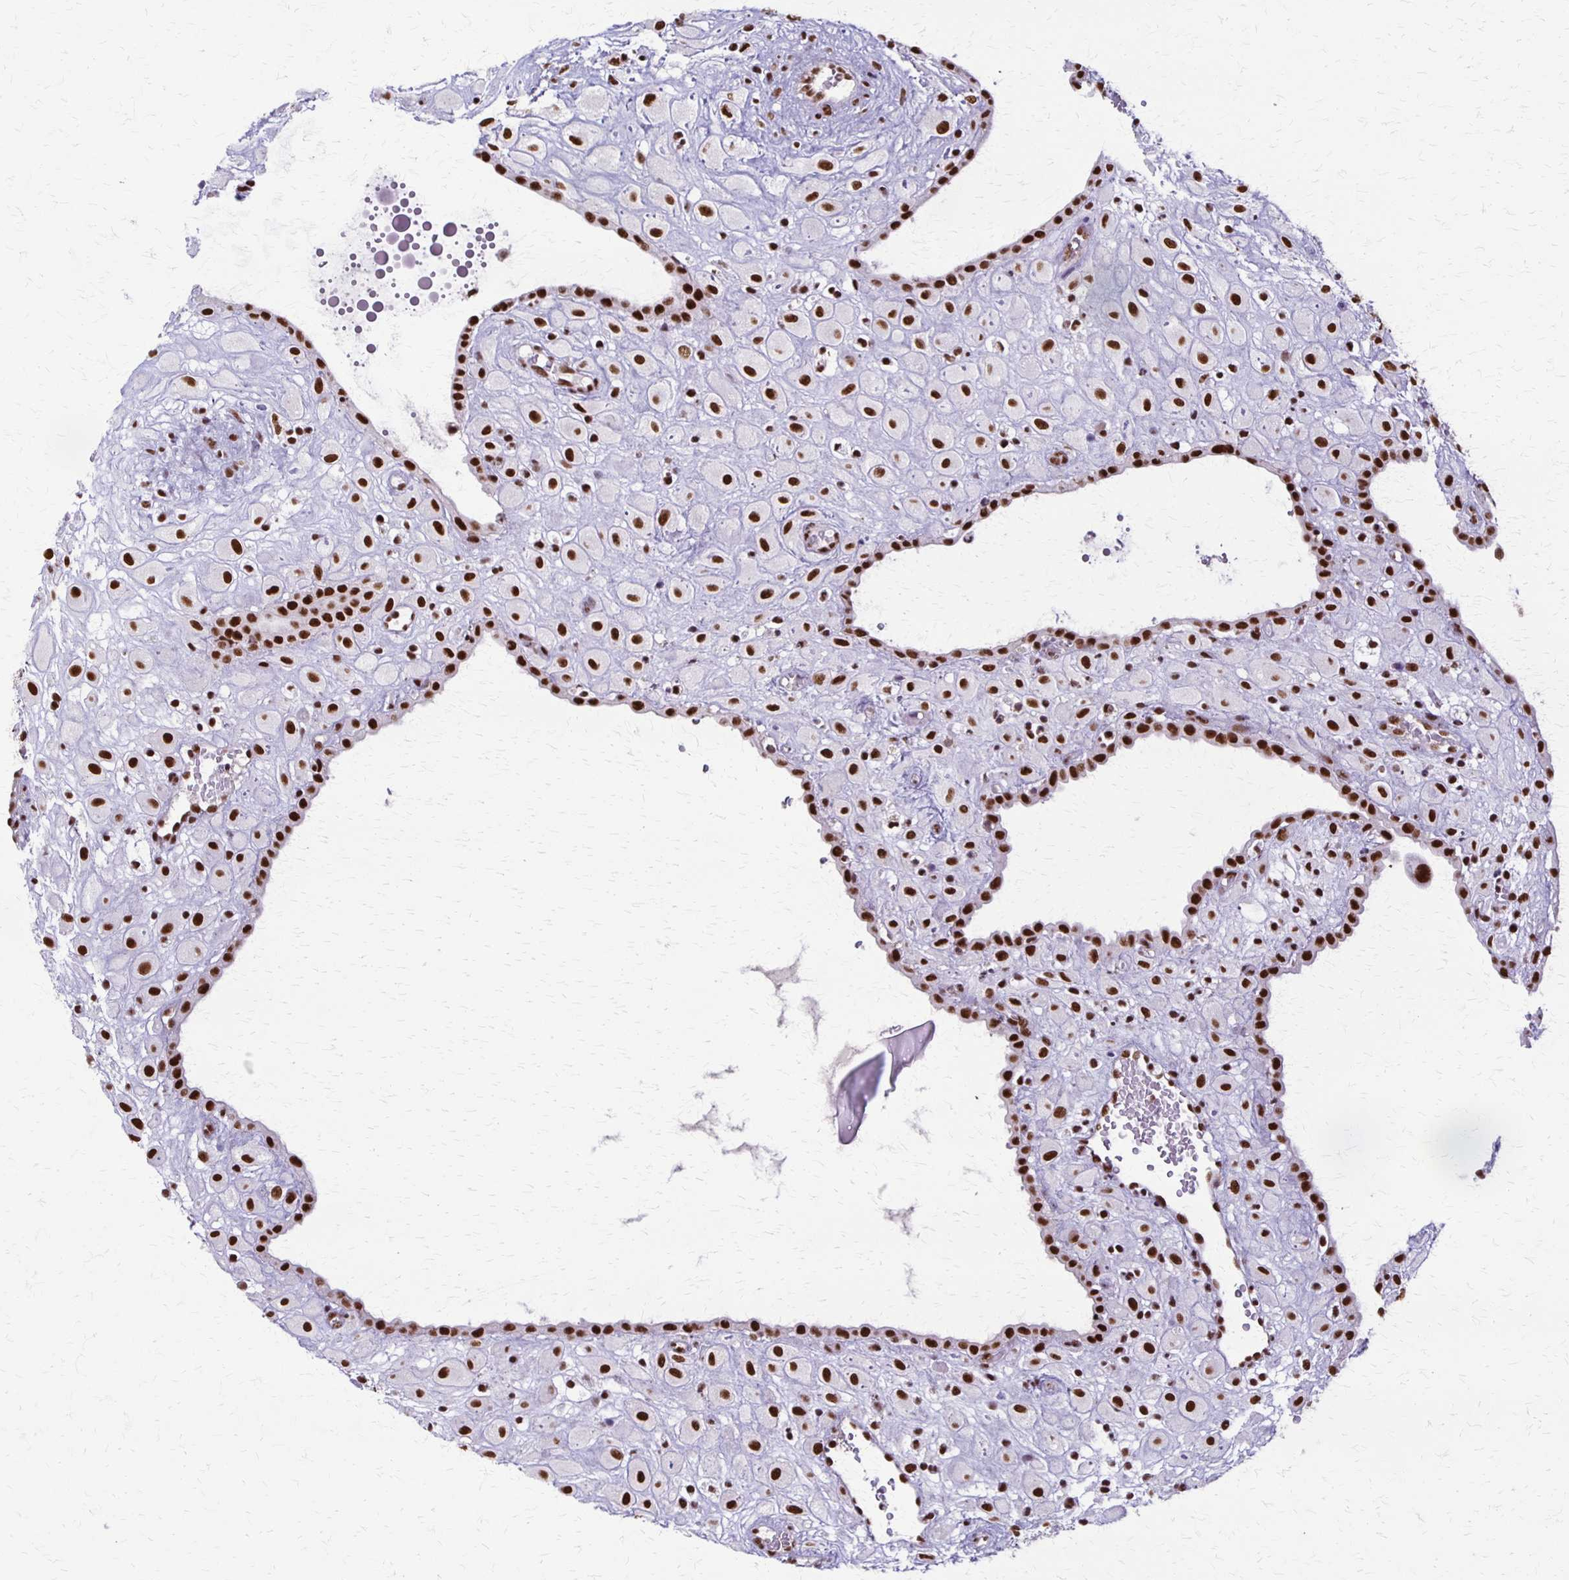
{"staining": {"intensity": "strong", "quantity": ">75%", "location": "nuclear"}, "tissue": "placenta", "cell_type": "Decidual cells", "image_type": "normal", "snomed": [{"axis": "morphology", "description": "Normal tissue, NOS"}, {"axis": "topography", "description": "Placenta"}], "caption": "Placenta stained with a brown dye demonstrates strong nuclear positive staining in about >75% of decidual cells.", "gene": "XRCC6", "patient": {"sex": "female", "age": 24}}